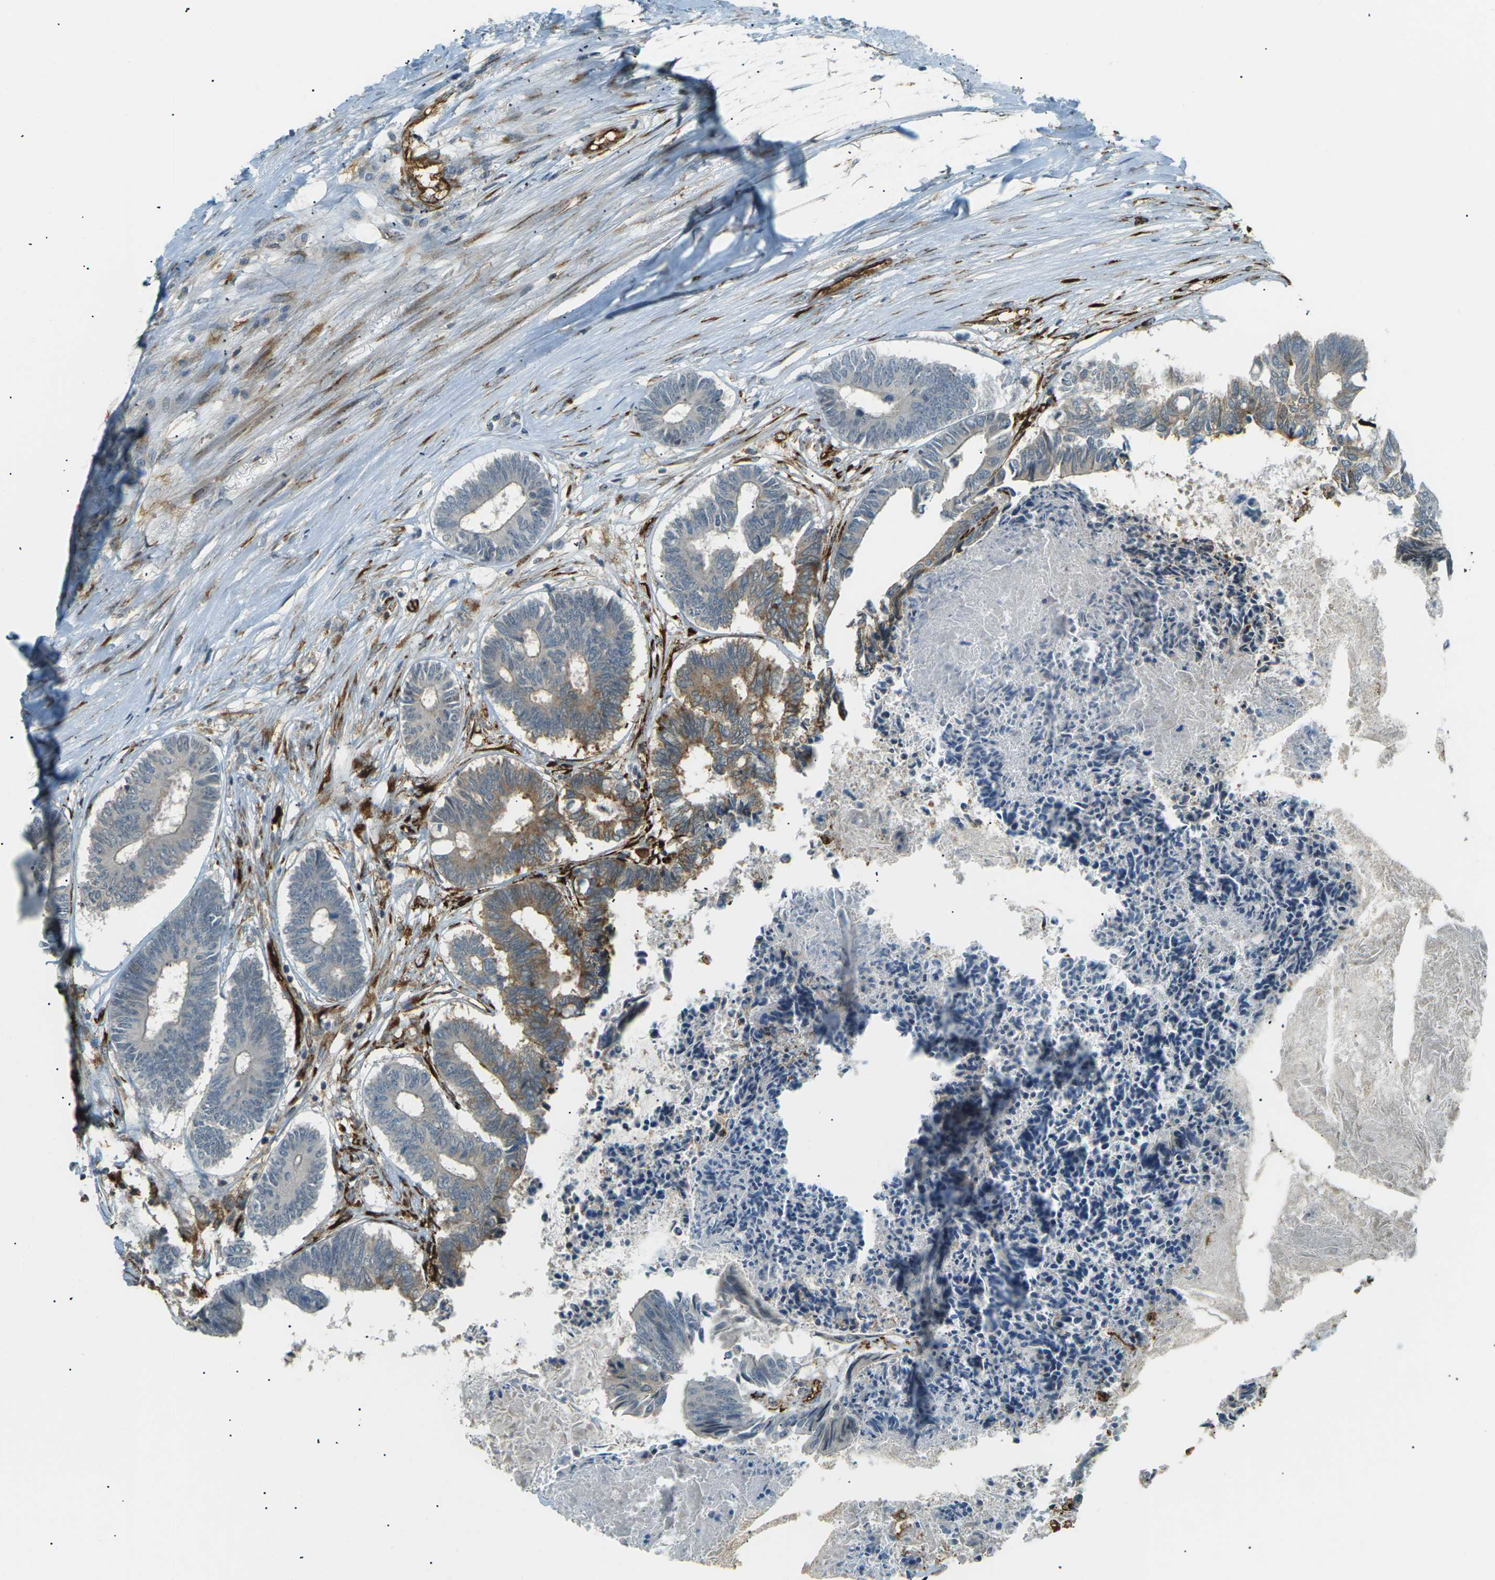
{"staining": {"intensity": "moderate", "quantity": "<25%", "location": "cytoplasmic/membranous"}, "tissue": "colorectal cancer", "cell_type": "Tumor cells", "image_type": "cancer", "snomed": [{"axis": "morphology", "description": "Adenocarcinoma, NOS"}, {"axis": "topography", "description": "Rectum"}], "caption": "High-power microscopy captured an immunohistochemistry (IHC) image of colorectal cancer (adenocarcinoma), revealing moderate cytoplasmic/membranous staining in about <25% of tumor cells.", "gene": "S1PR1", "patient": {"sex": "male", "age": 63}}